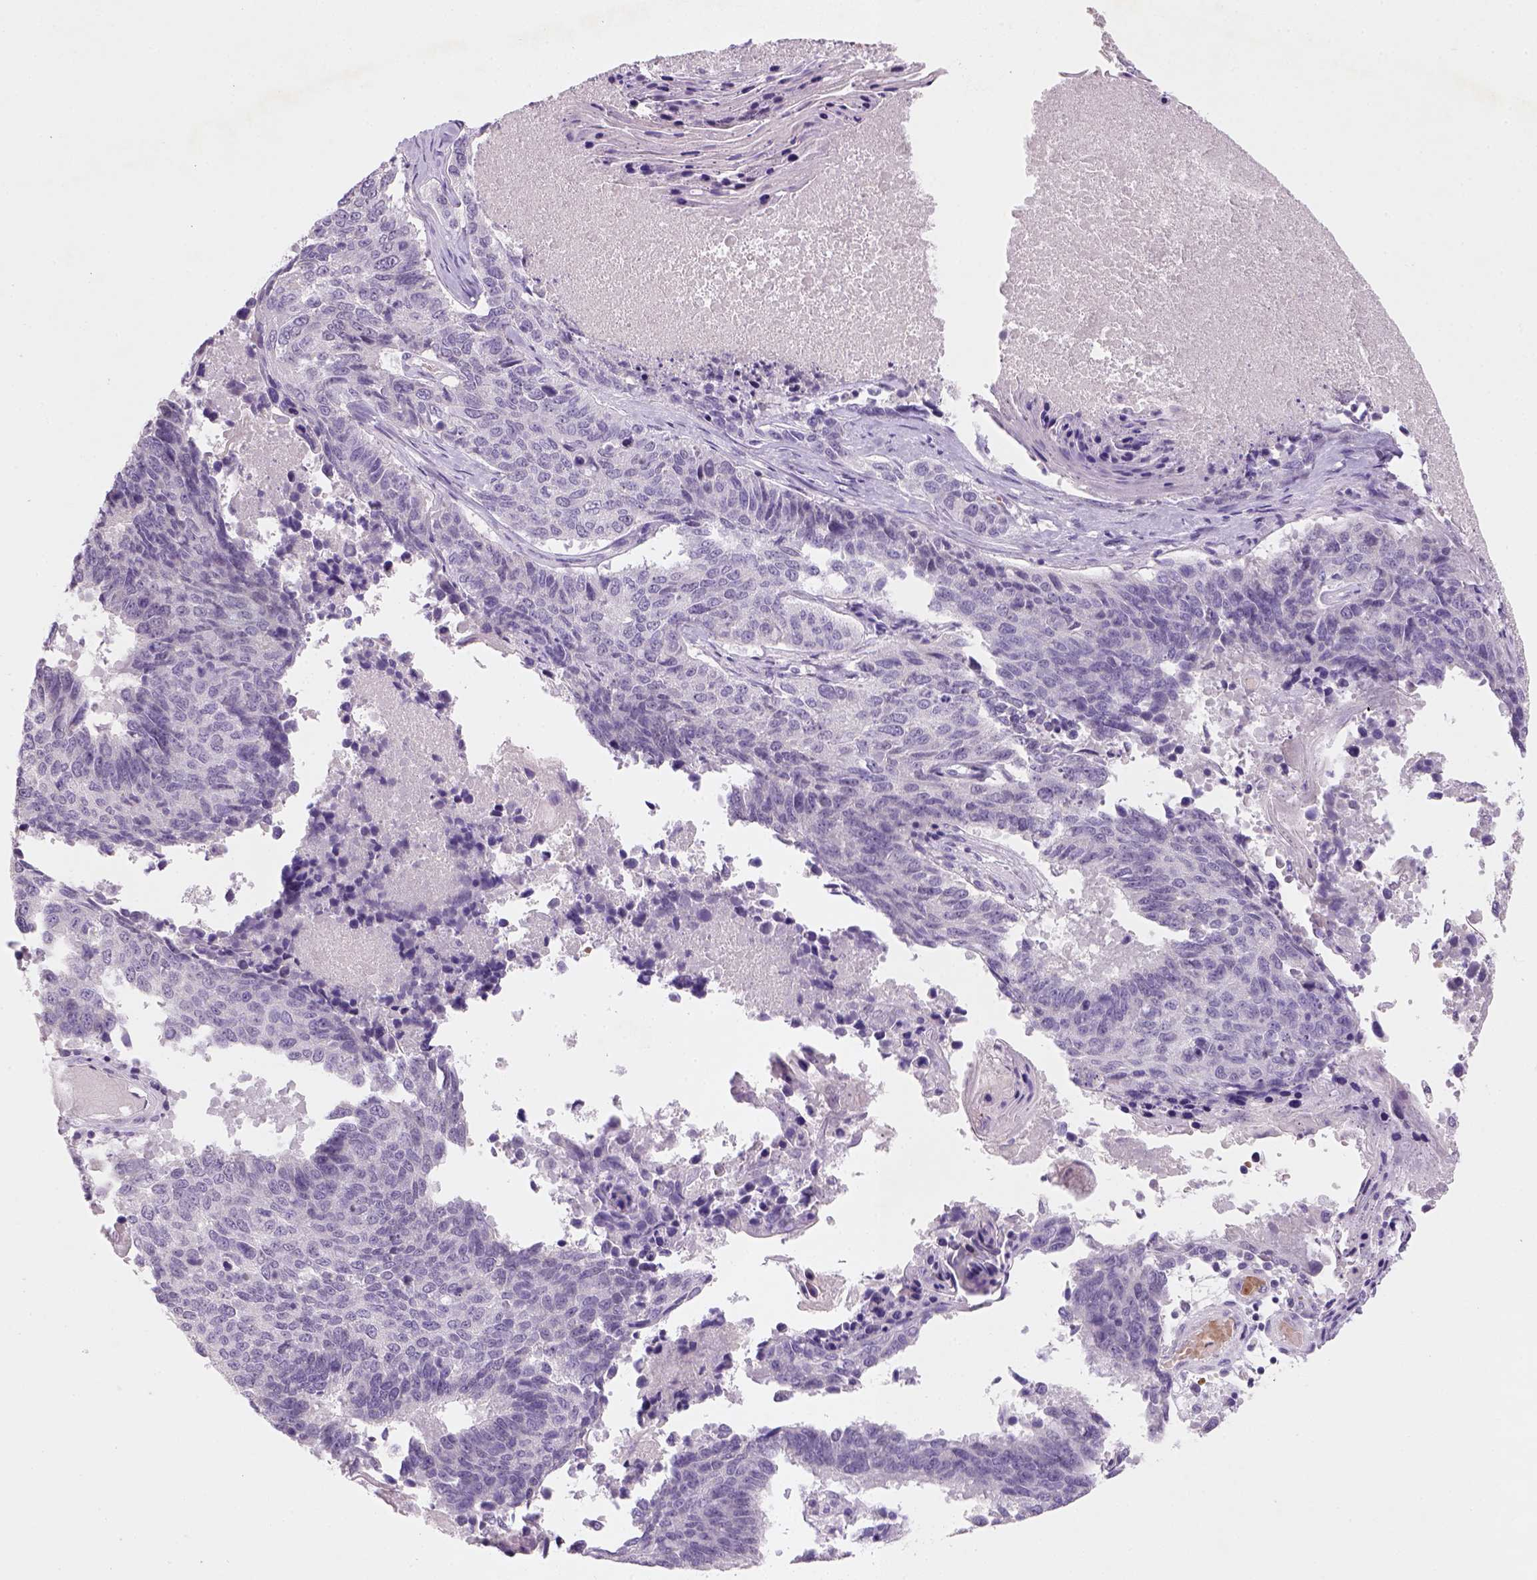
{"staining": {"intensity": "negative", "quantity": "none", "location": "none"}, "tissue": "lung cancer", "cell_type": "Tumor cells", "image_type": "cancer", "snomed": [{"axis": "morphology", "description": "Squamous cell carcinoma, NOS"}, {"axis": "topography", "description": "Lung"}], "caption": "This is an immunohistochemistry micrograph of human lung squamous cell carcinoma. There is no expression in tumor cells.", "gene": "ZMAT4", "patient": {"sex": "male", "age": 73}}